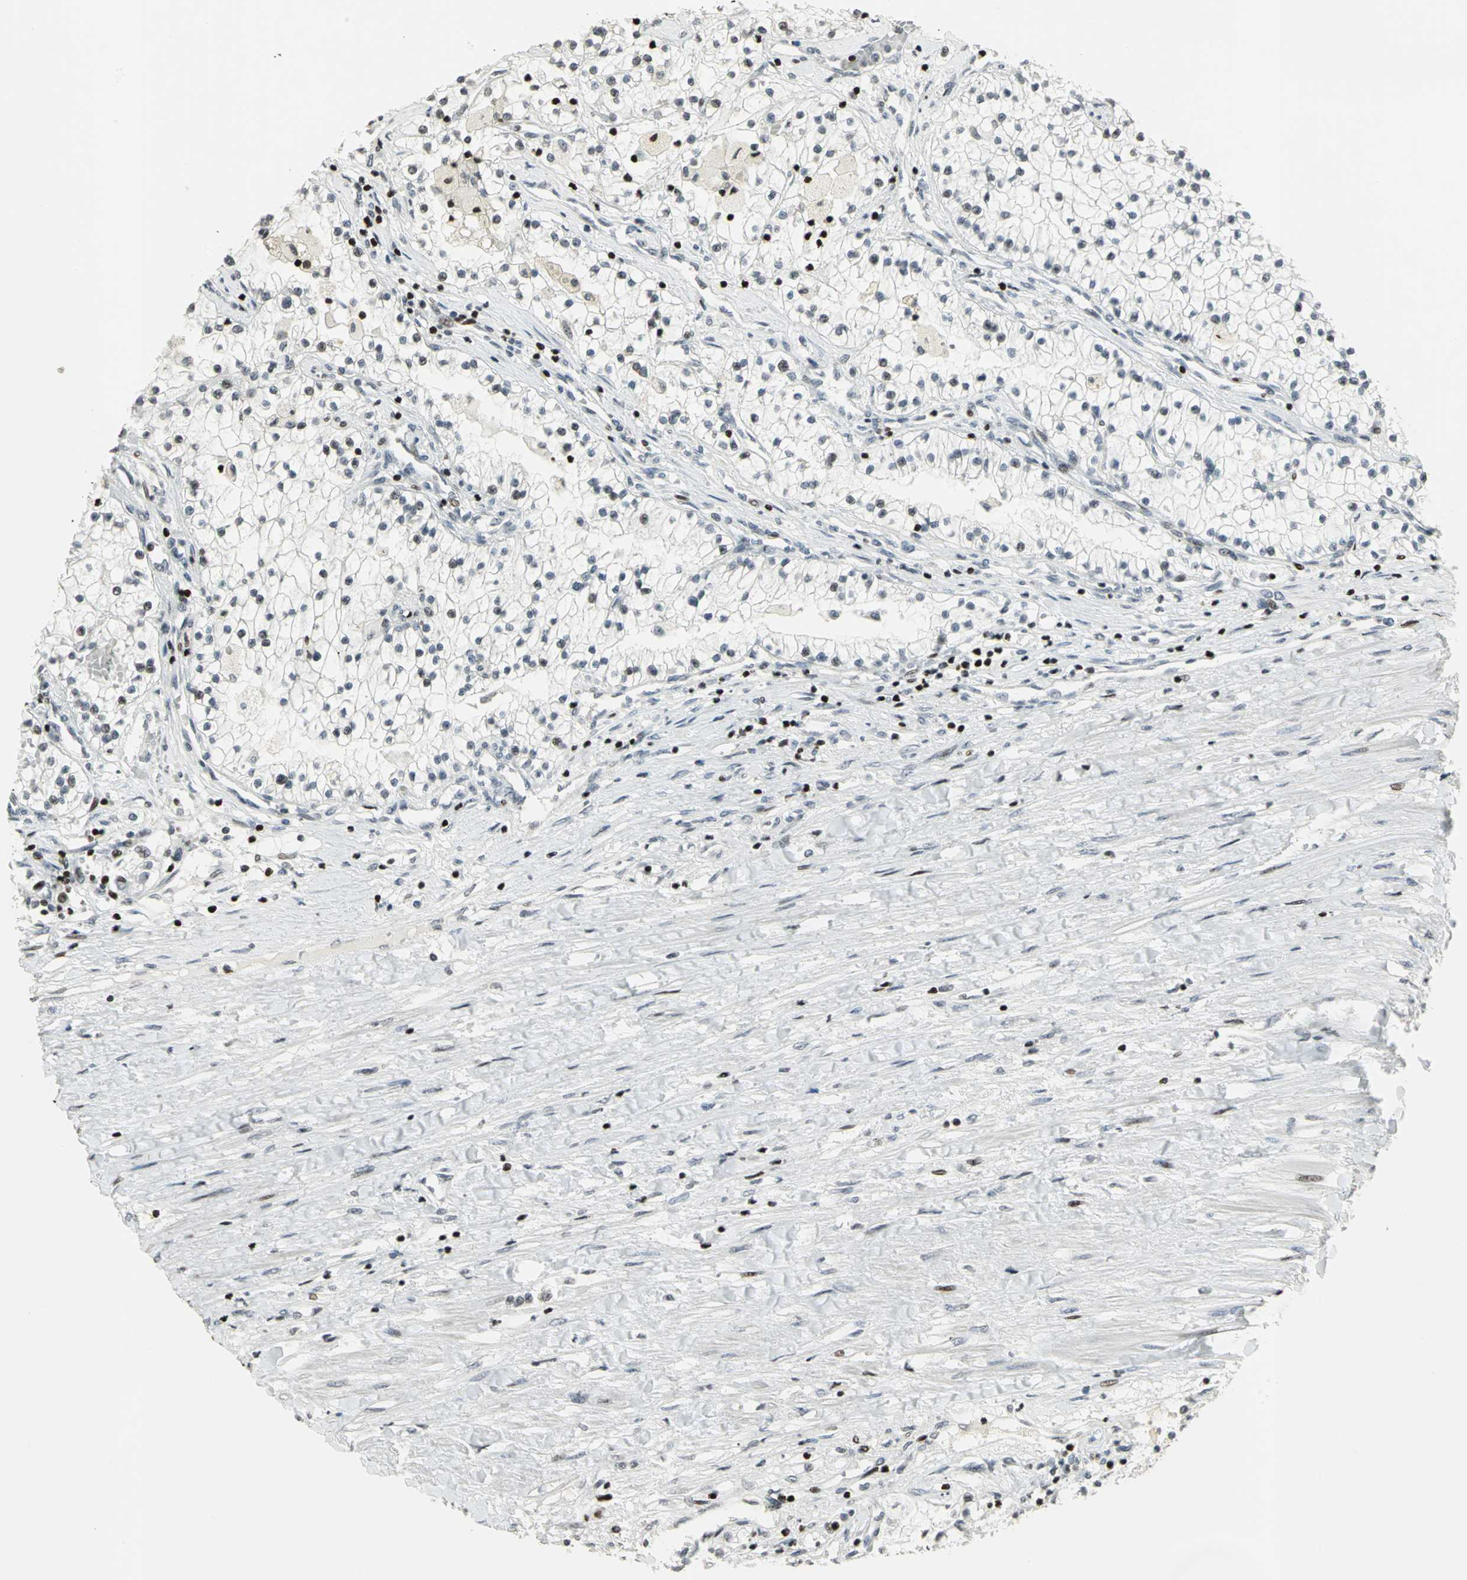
{"staining": {"intensity": "weak", "quantity": "<25%", "location": "nuclear"}, "tissue": "renal cancer", "cell_type": "Tumor cells", "image_type": "cancer", "snomed": [{"axis": "morphology", "description": "Adenocarcinoma, NOS"}, {"axis": "topography", "description": "Kidney"}], "caption": "This is an immunohistochemistry (IHC) photomicrograph of human renal adenocarcinoma. There is no staining in tumor cells.", "gene": "KDM1A", "patient": {"sex": "male", "age": 68}}